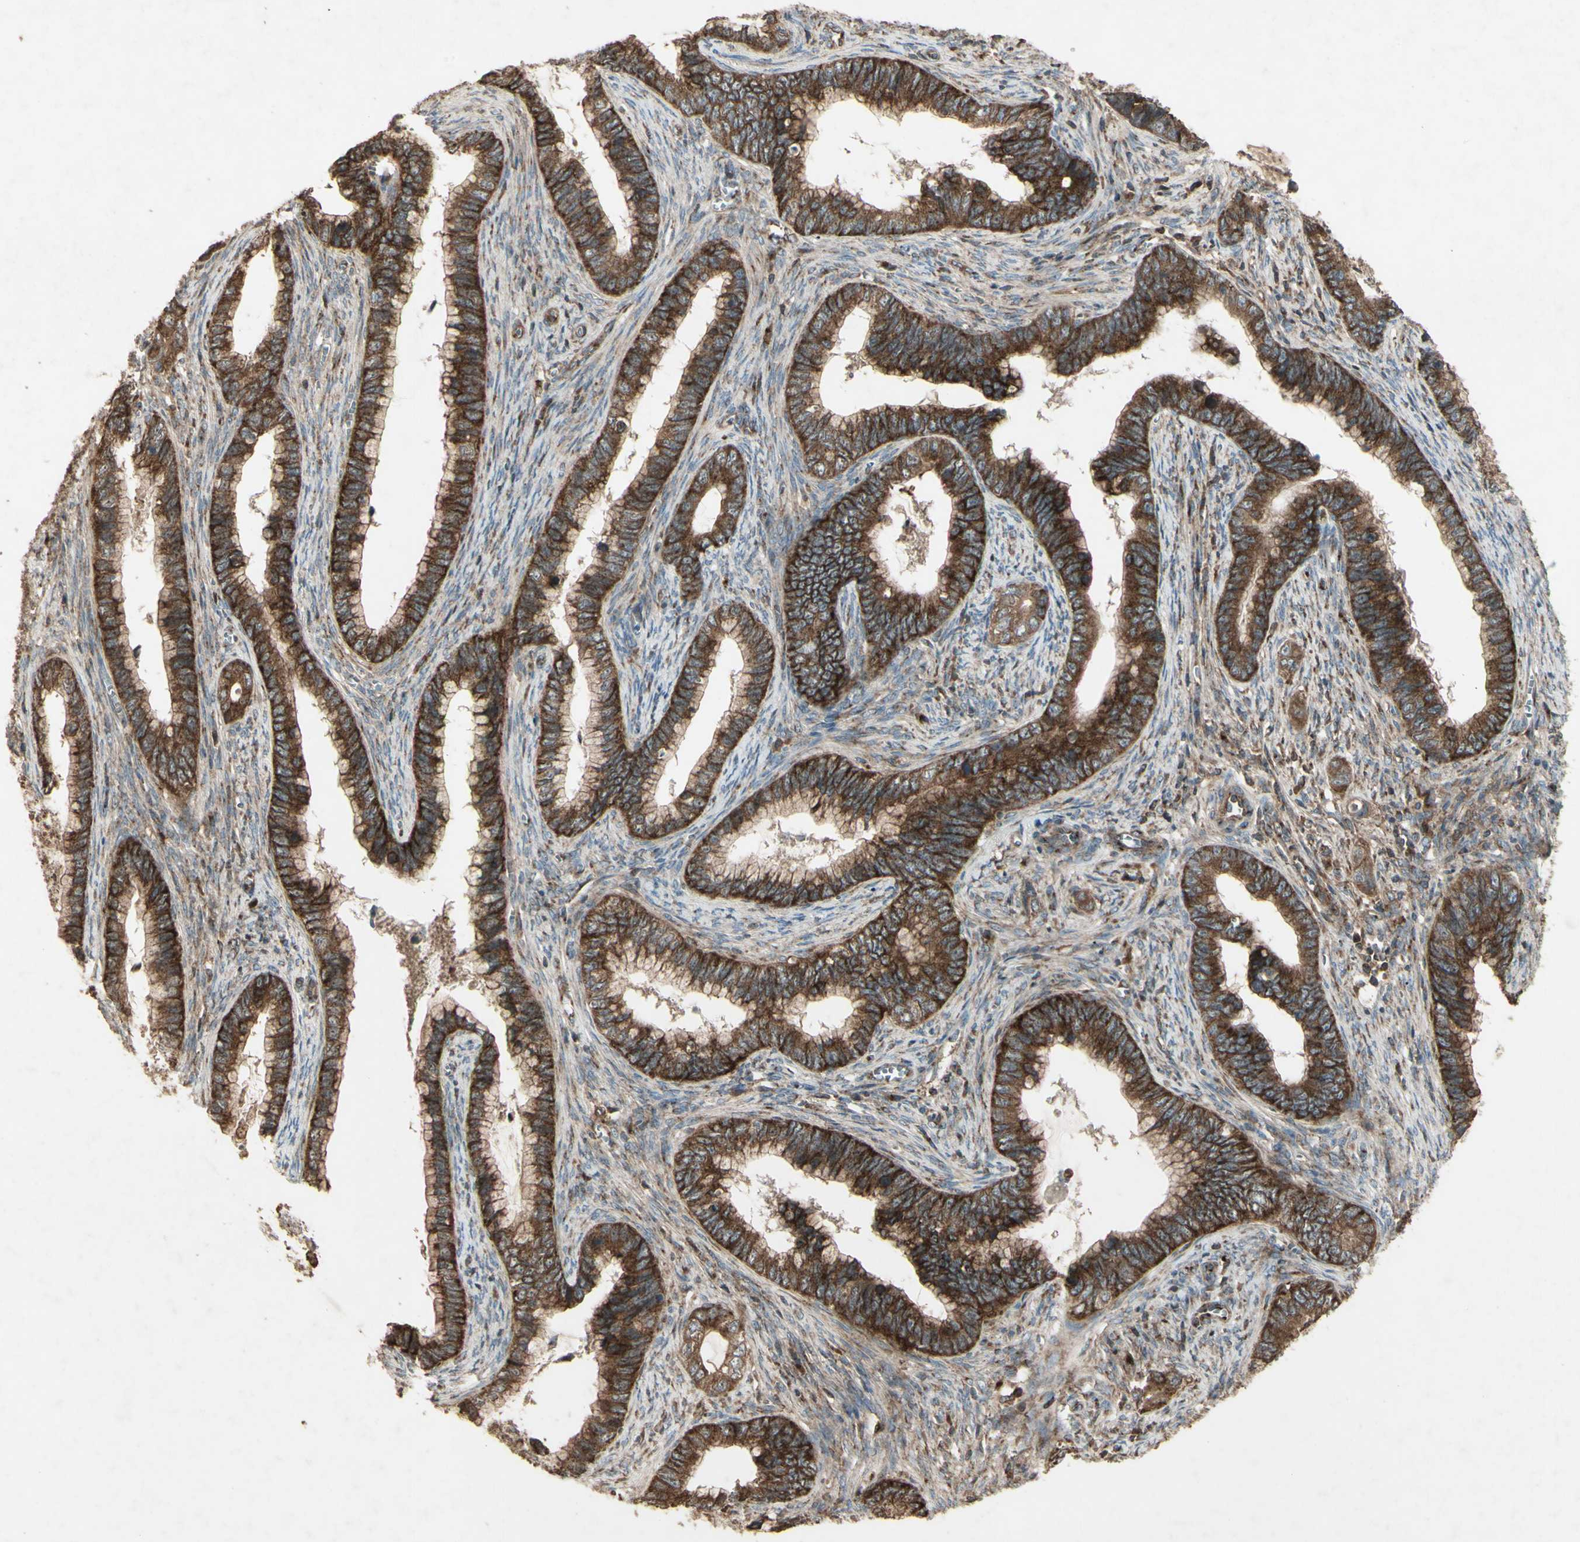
{"staining": {"intensity": "strong", "quantity": ">75%", "location": "cytoplasmic/membranous"}, "tissue": "cervical cancer", "cell_type": "Tumor cells", "image_type": "cancer", "snomed": [{"axis": "morphology", "description": "Adenocarcinoma, NOS"}, {"axis": "topography", "description": "Cervix"}], "caption": "This is a micrograph of immunohistochemistry (IHC) staining of cervical cancer (adenocarcinoma), which shows strong positivity in the cytoplasmic/membranous of tumor cells.", "gene": "AP1G1", "patient": {"sex": "female", "age": 44}}